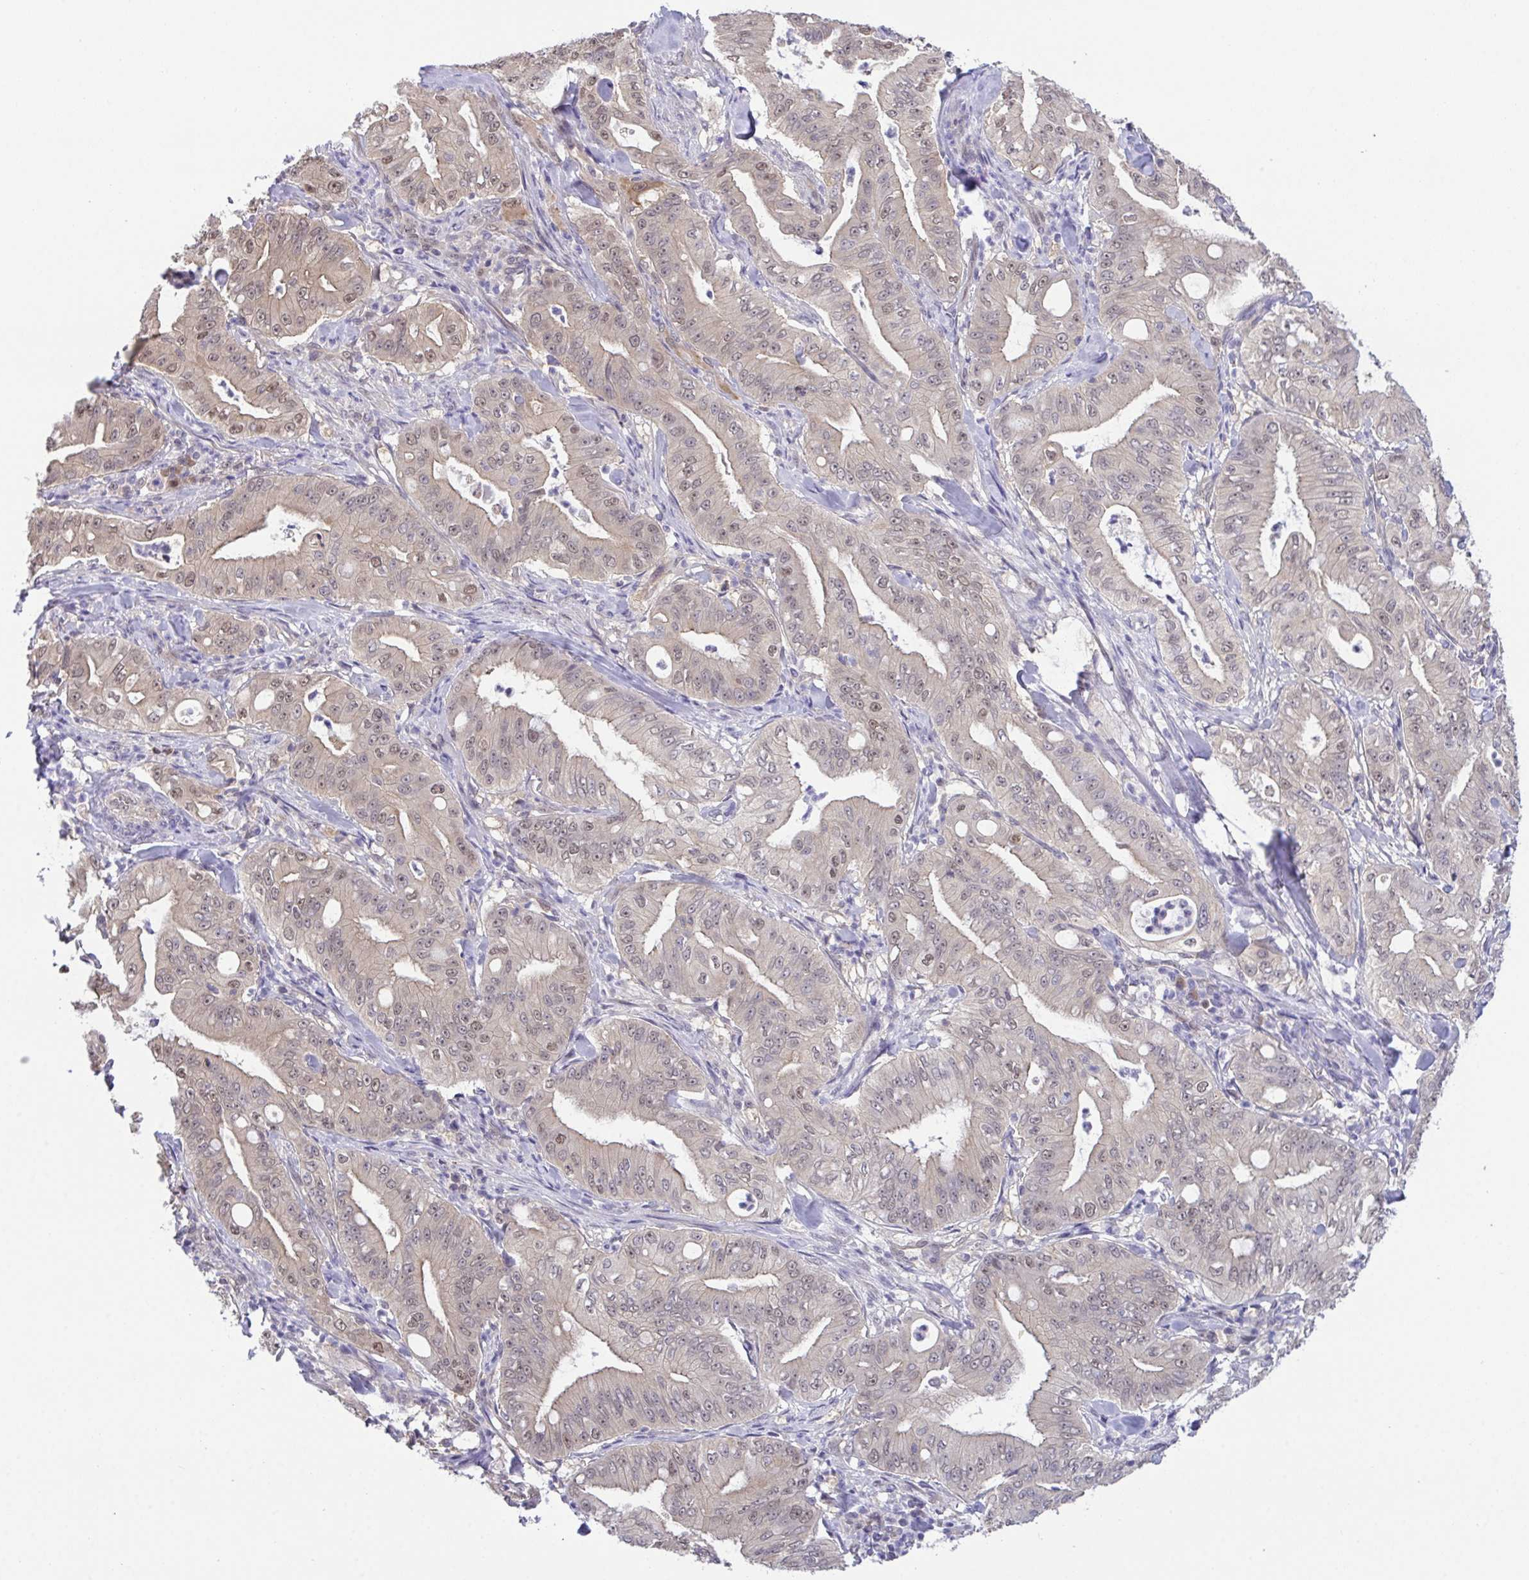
{"staining": {"intensity": "weak", "quantity": "25%-75%", "location": "nuclear"}, "tissue": "pancreatic cancer", "cell_type": "Tumor cells", "image_type": "cancer", "snomed": [{"axis": "morphology", "description": "Adenocarcinoma, NOS"}, {"axis": "topography", "description": "Pancreas"}], "caption": "Weak nuclear positivity for a protein is identified in approximately 25%-75% of tumor cells of pancreatic cancer using immunohistochemistry.", "gene": "ZNF444", "patient": {"sex": "male", "age": 71}}